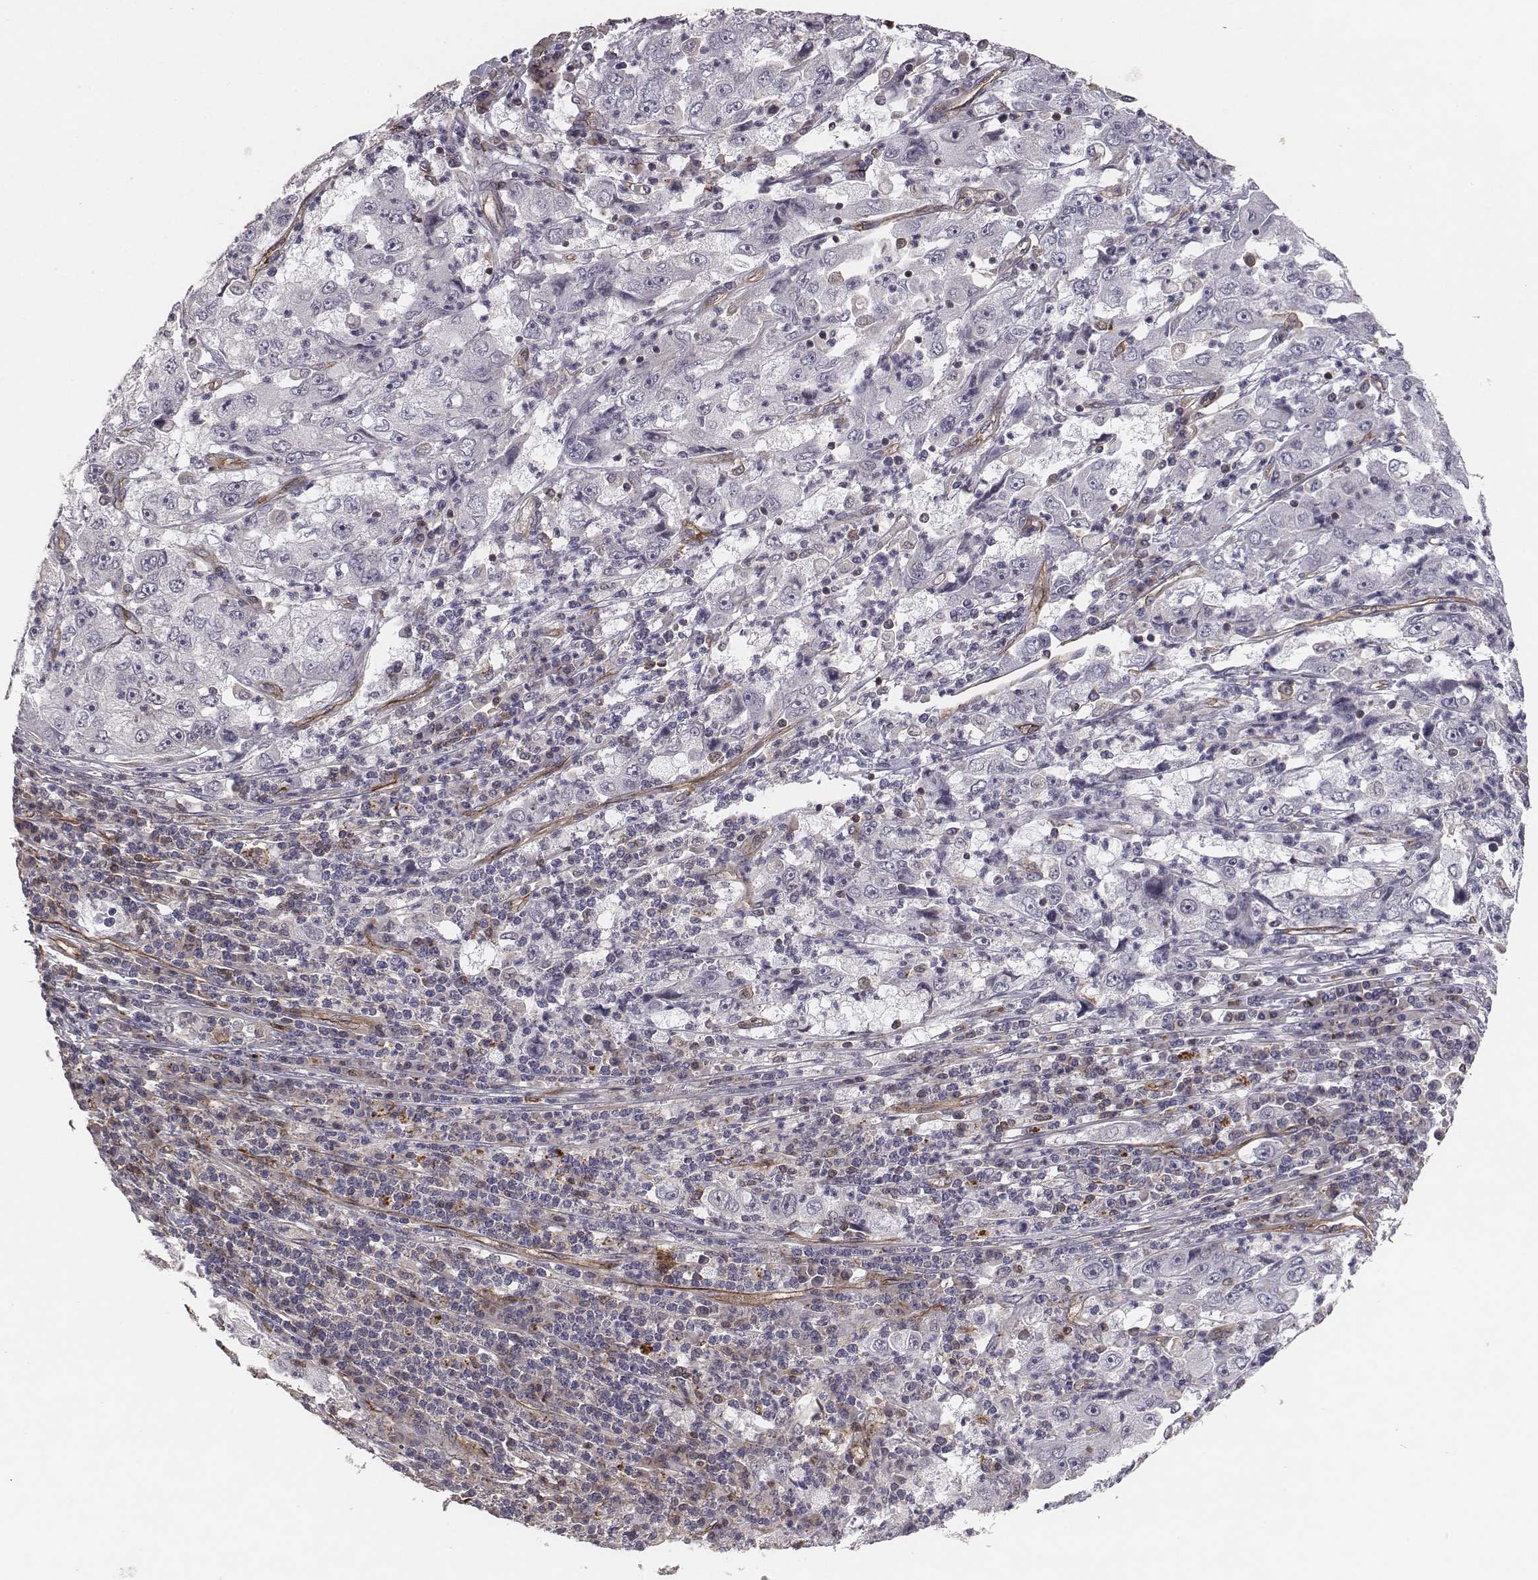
{"staining": {"intensity": "negative", "quantity": "none", "location": "none"}, "tissue": "cervical cancer", "cell_type": "Tumor cells", "image_type": "cancer", "snomed": [{"axis": "morphology", "description": "Squamous cell carcinoma, NOS"}, {"axis": "topography", "description": "Cervix"}], "caption": "The immunohistochemistry histopathology image has no significant expression in tumor cells of squamous cell carcinoma (cervical) tissue.", "gene": "PTPRG", "patient": {"sex": "female", "age": 36}}